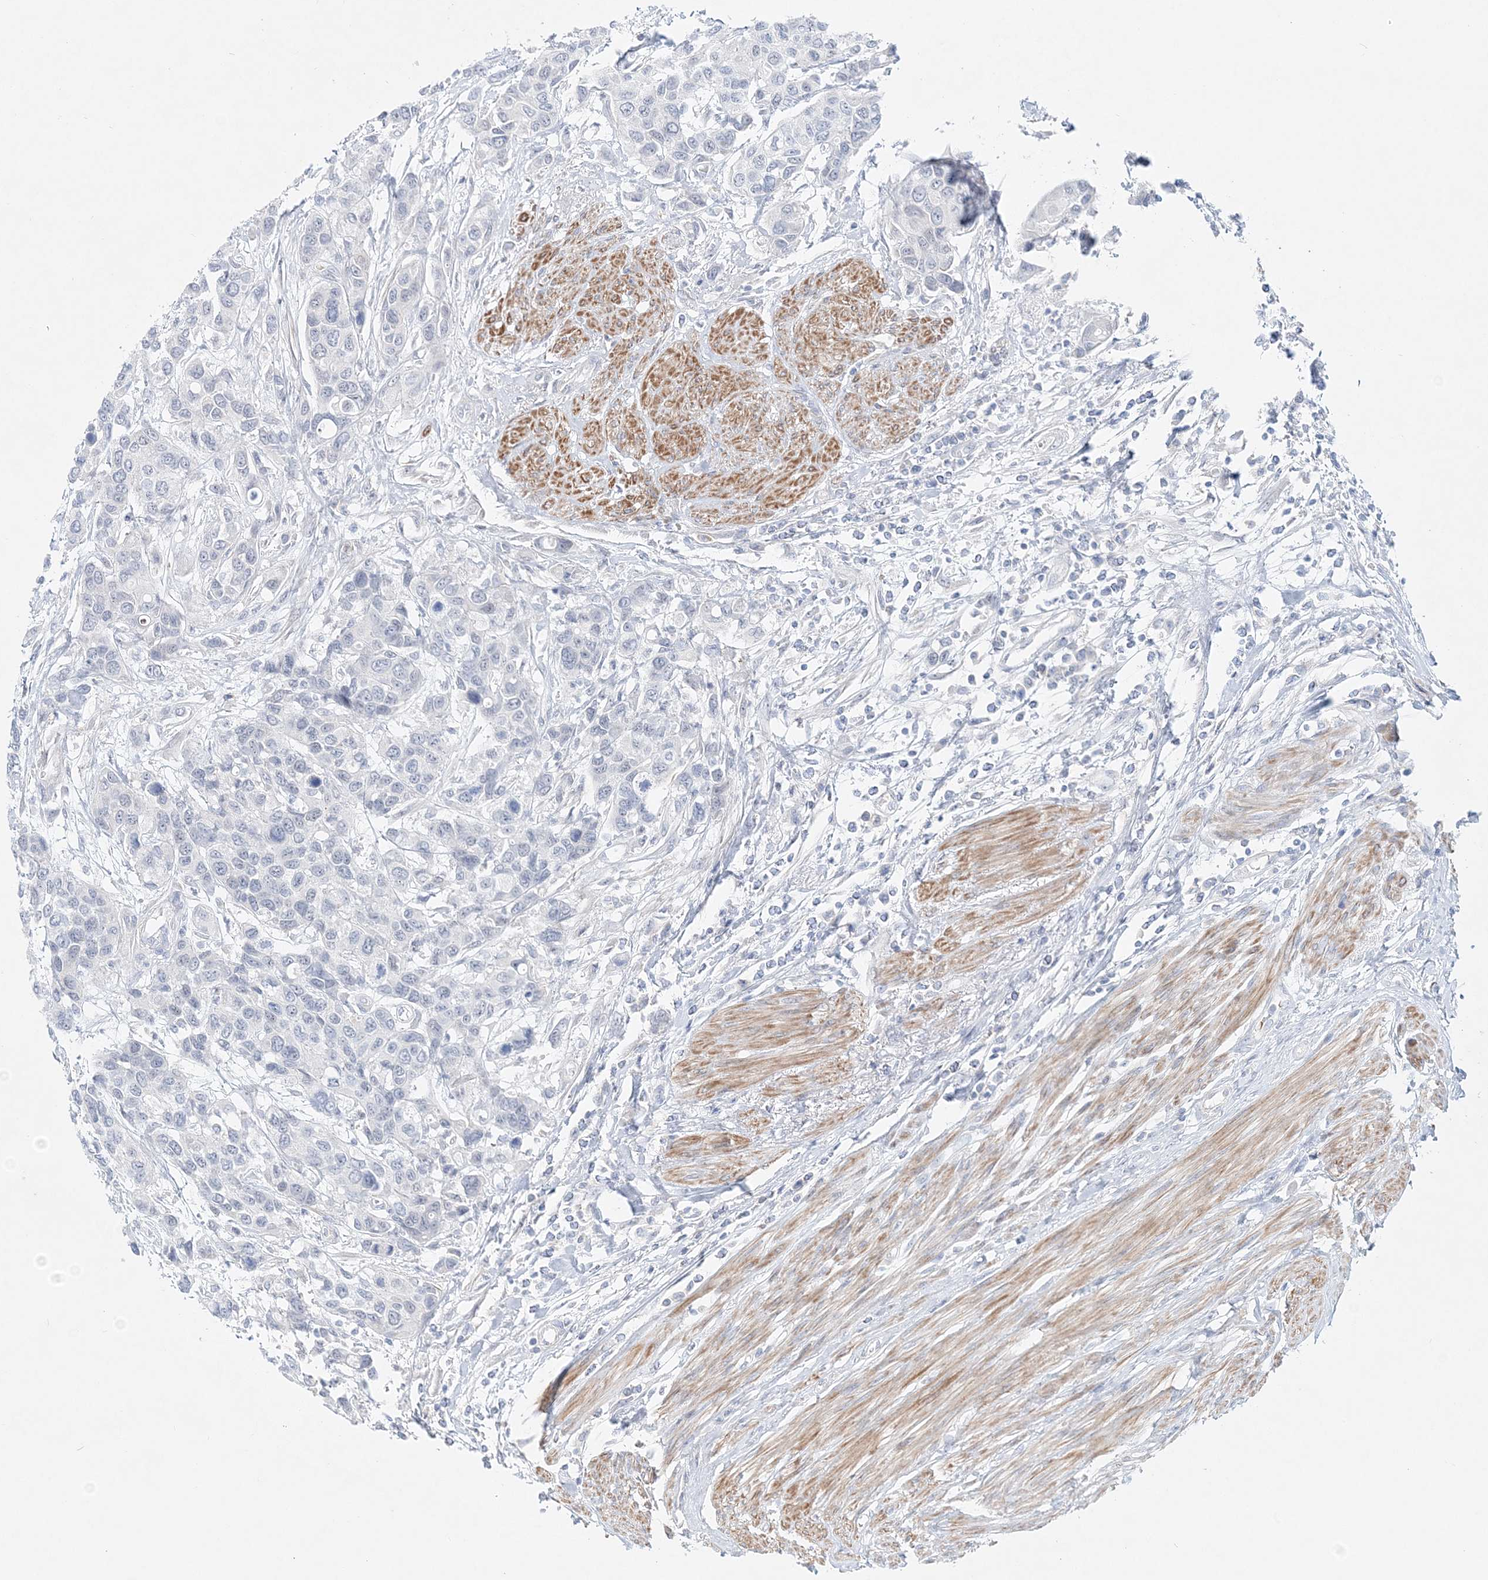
{"staining": {"intensity": "negative", "quantity": "none", "location": "none"}, "tissue": "urothelial cancer", "cell_type": "Tumor cells", "image_type": "cancer", "snomed": [{"axis": "morphology", "description": "Normal tissue, NOS"}, {"axis": "morphology", "description": "Urothelial carcinoma, High grade"}, {"axis": "topography", "description": "Vascular tissue"}, {"axis": "topography", "description": "Urinary bladder"}], "caption": "High-grade urothelial carcinoma was stained to show a protein in brown. There is no significant expression in tumor cells. (Brightfield microscopy of DAB immunohistochemistry (IHC) at high magnification).", "gene": "DNAH5", "patient": {"sex": "female", "age": 56}}